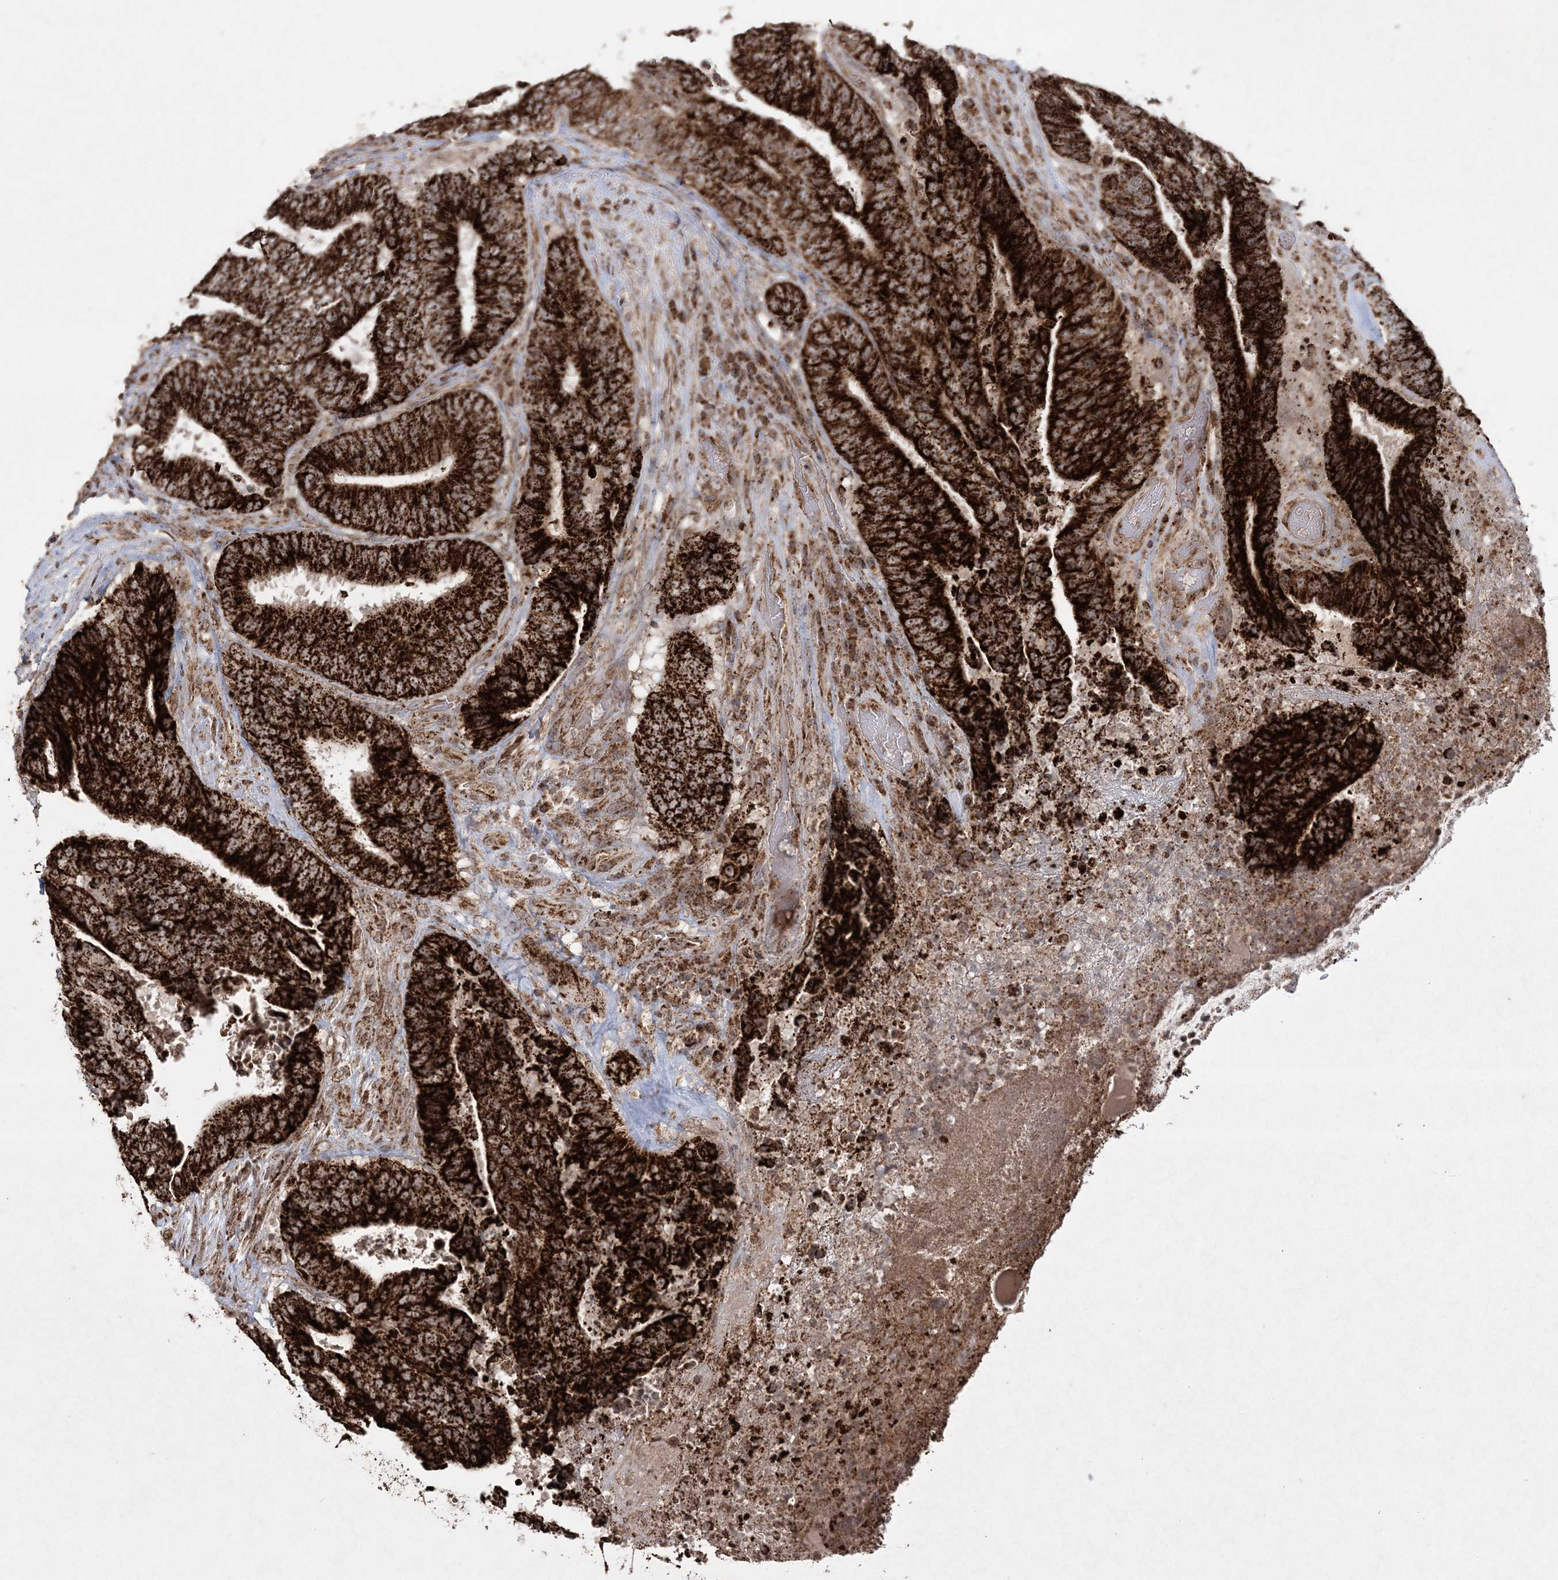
{"staining": {"intensity": "strong", "quantity": ">75%", "location": "cytoplasmic/membranous"}, "tissue": "colorectal cancer", "cell_type": "Tumor cells", "image_type": "cancer", "snomed": [{"axis": "morphology", "description": "Adenocarcinoma, NOS"}, {"axis": "topography", "description": "Rectum"}], "caption": "Colorectal adenocarcinoma was stained to show a protein in brown. There is high levels of strong cytoplasmic/membranous positivity in about >75% of tumor cells.", "gene": "LRPPRC", "patient": {"sex": "male", "age": 72}}